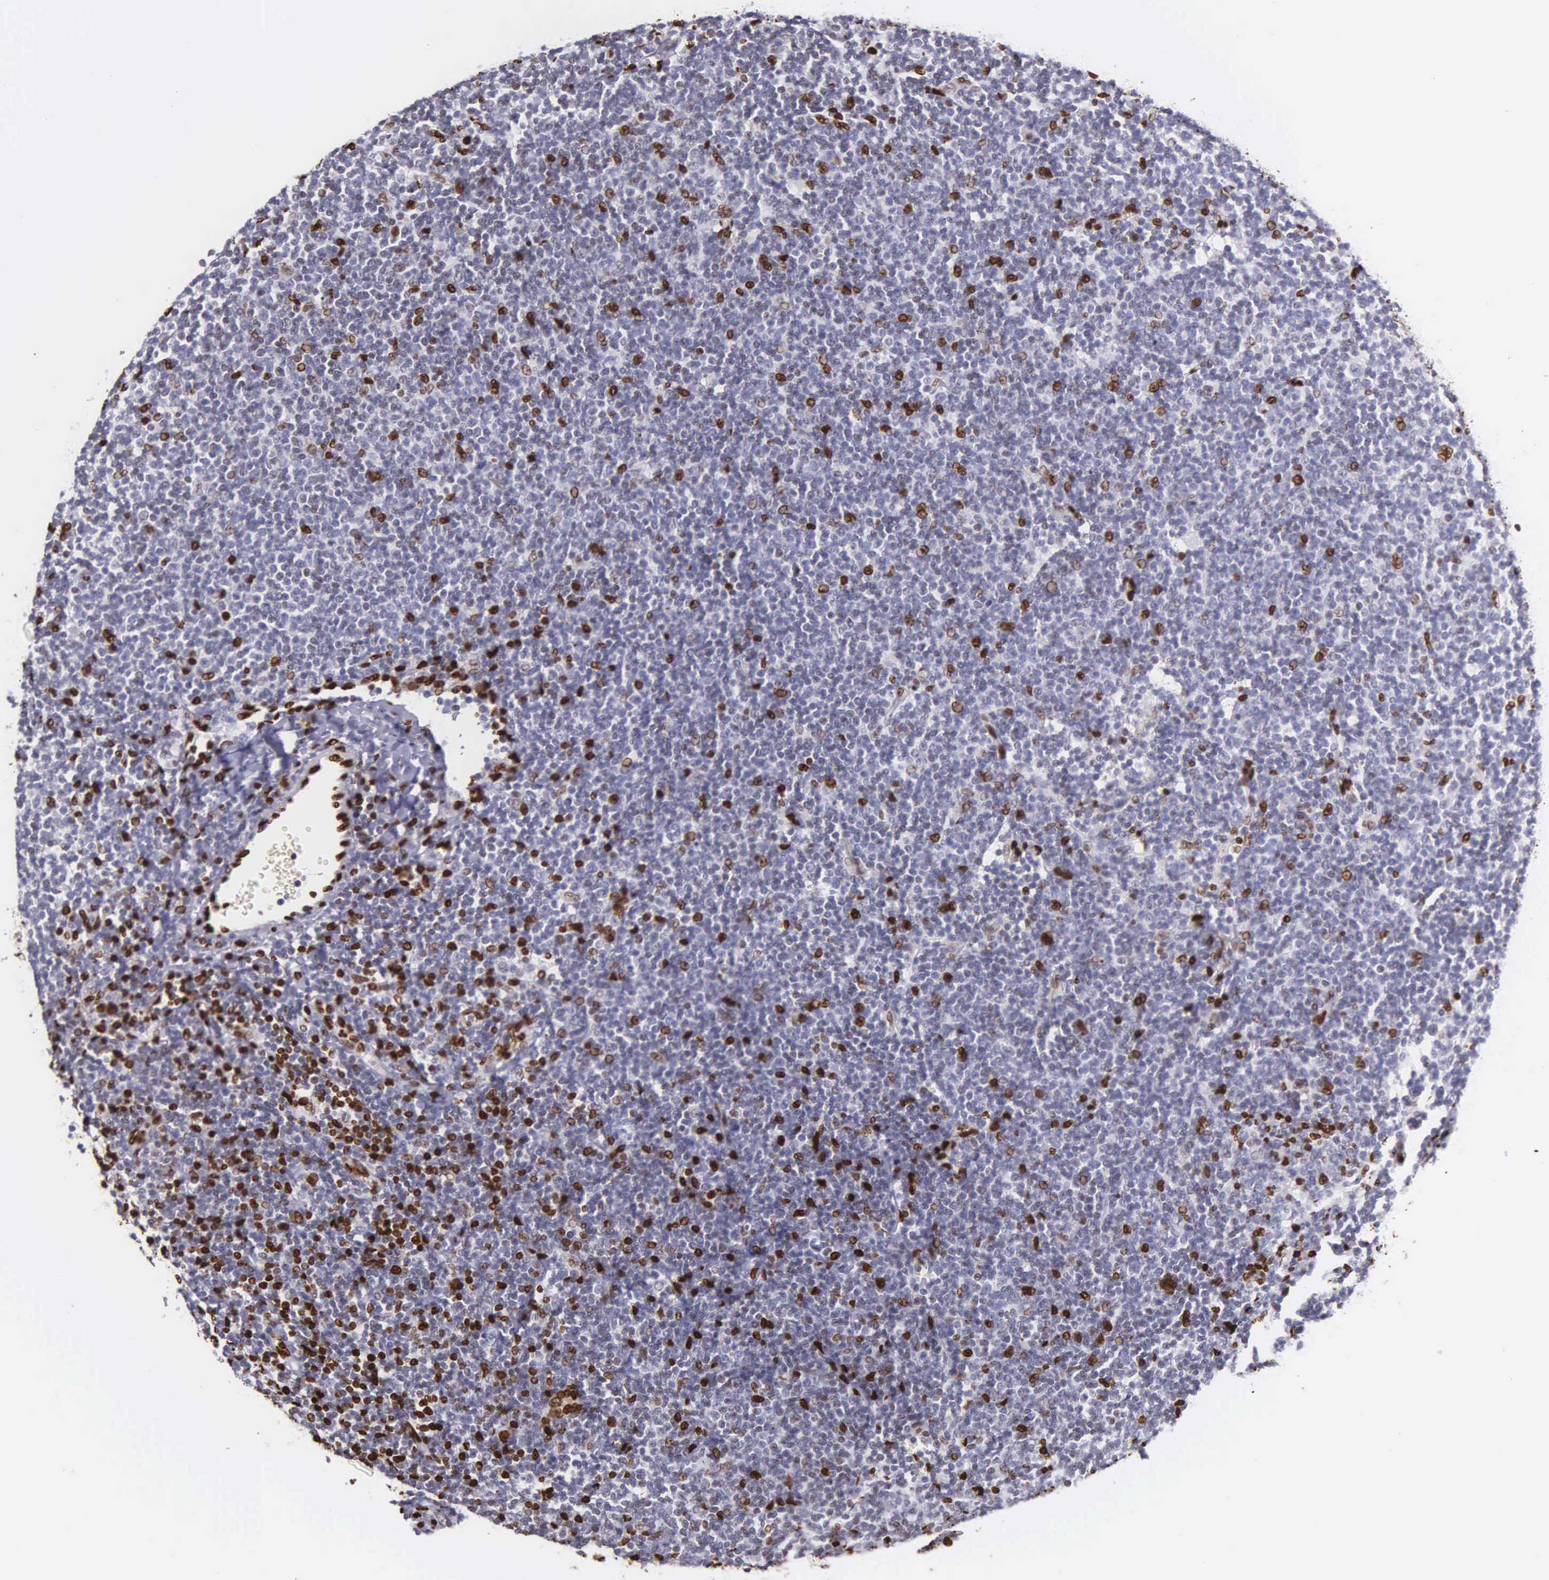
{"staining": {"intensity": "strong", "quantity": "<25%", "location": "nuclear"}, "tissue": "lymphoma", "cell_type": "Tumor cells", "image_type": "cancer", "snomed": [{"axis": "morphology", "description": "Malignant lymphoma, non-Hodgkin's type, Low grade"}, {"axis": "topography", "description": "Lymph node"}], "caption": "High-power microscopy captured an immunohistochemistry histopathology image of low-grade malignant lymphoma, non-Hodgkin's type, revealing strong nuclear positivity in approximately <25% of tumor cells.", "gene": "H1-0", "patient": {"sex": "male", "age": 65}}